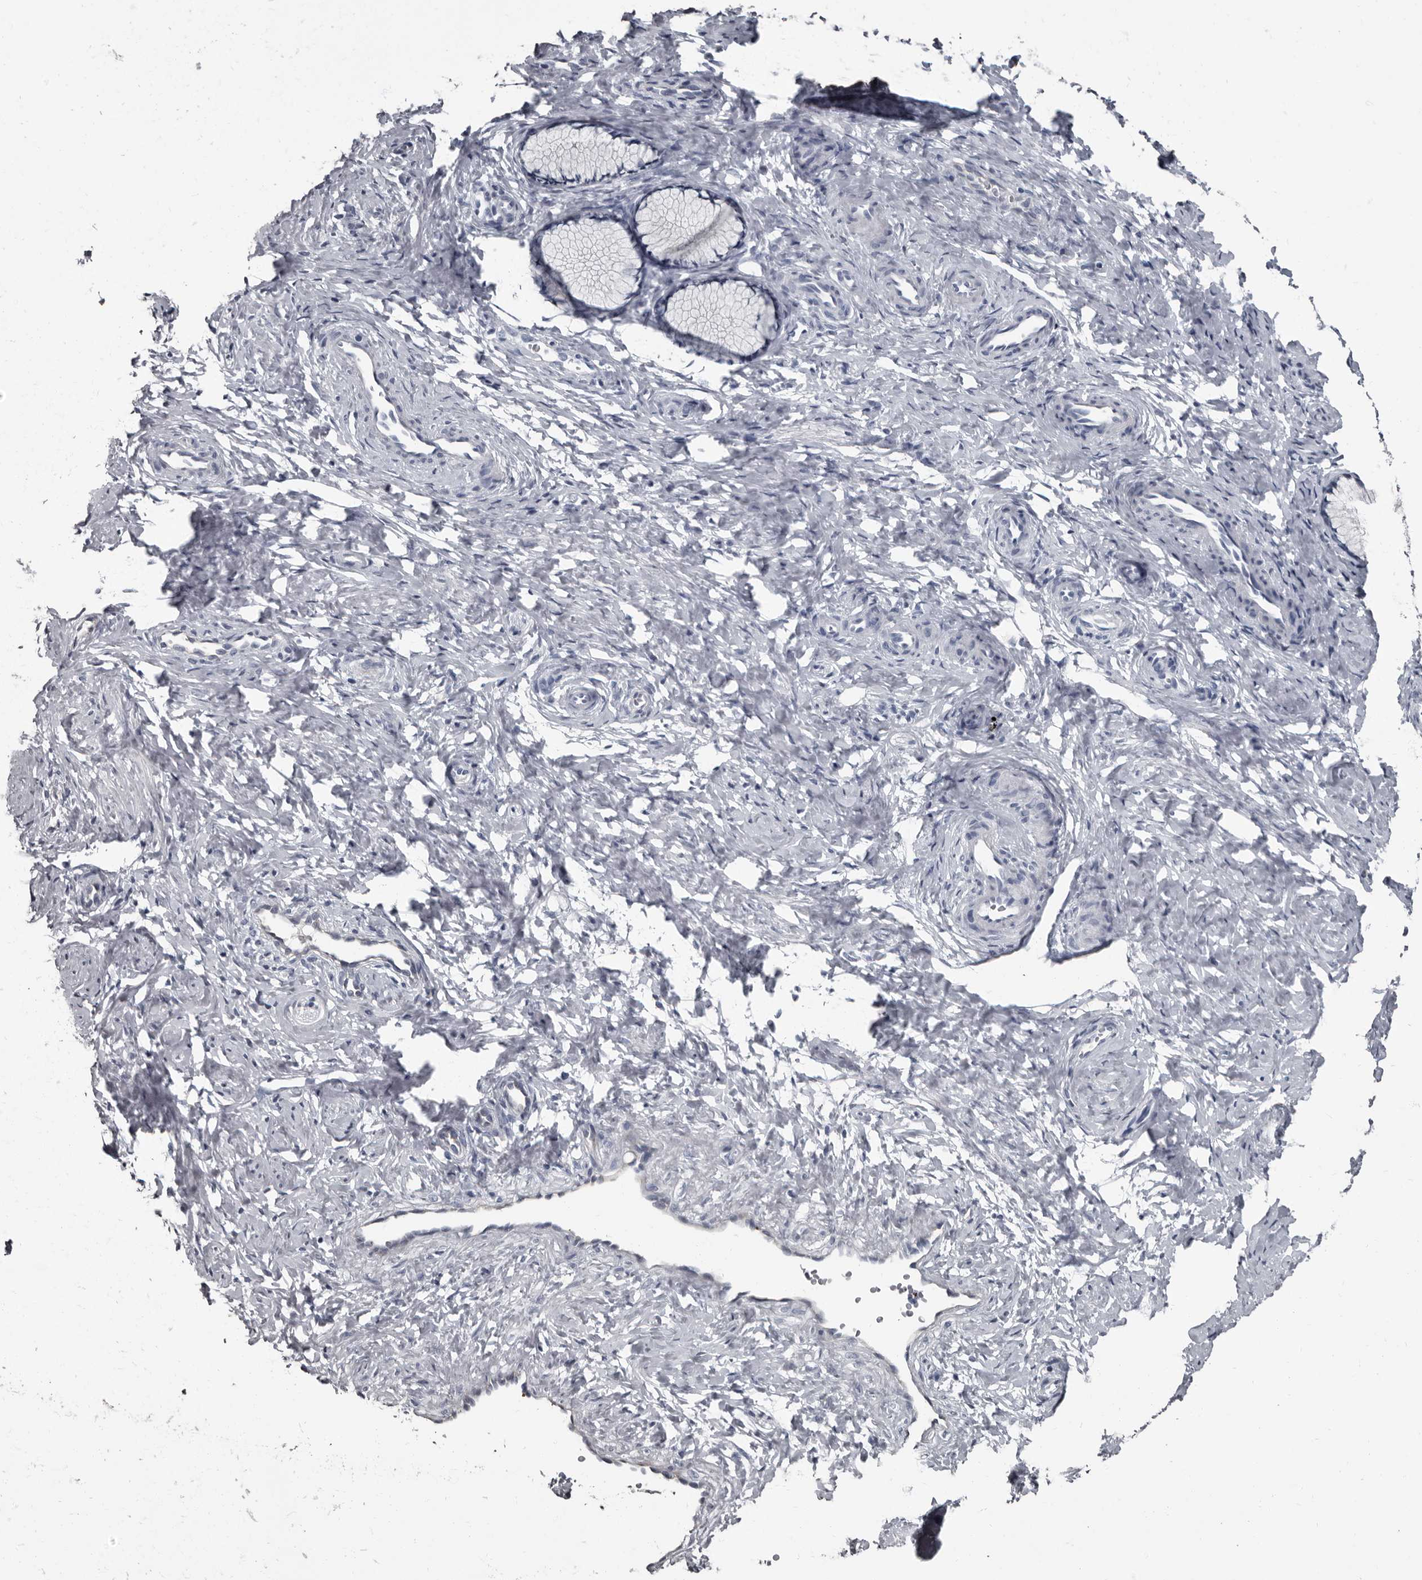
{"staining": {"intensity": "negative", "quantity": "none", "location": "none"}, "tissue": "cervix", "cell_type": "Glandular cells", "image_type": "normal", "snomed": [{"axis": "morphology", "description": "Normal tissue, NOS"}, {"axis": "topography", "description": "Cervix"}], "caption": "Cervix was stained to show a protein in brown. There is no significant staining in glandular cells. (DAB (3,3'-diaminobenzidine) immunohistochemistry, high magnification).", "gene": "TPD52L1", "patient": {"sex": "female", "age": 27}}